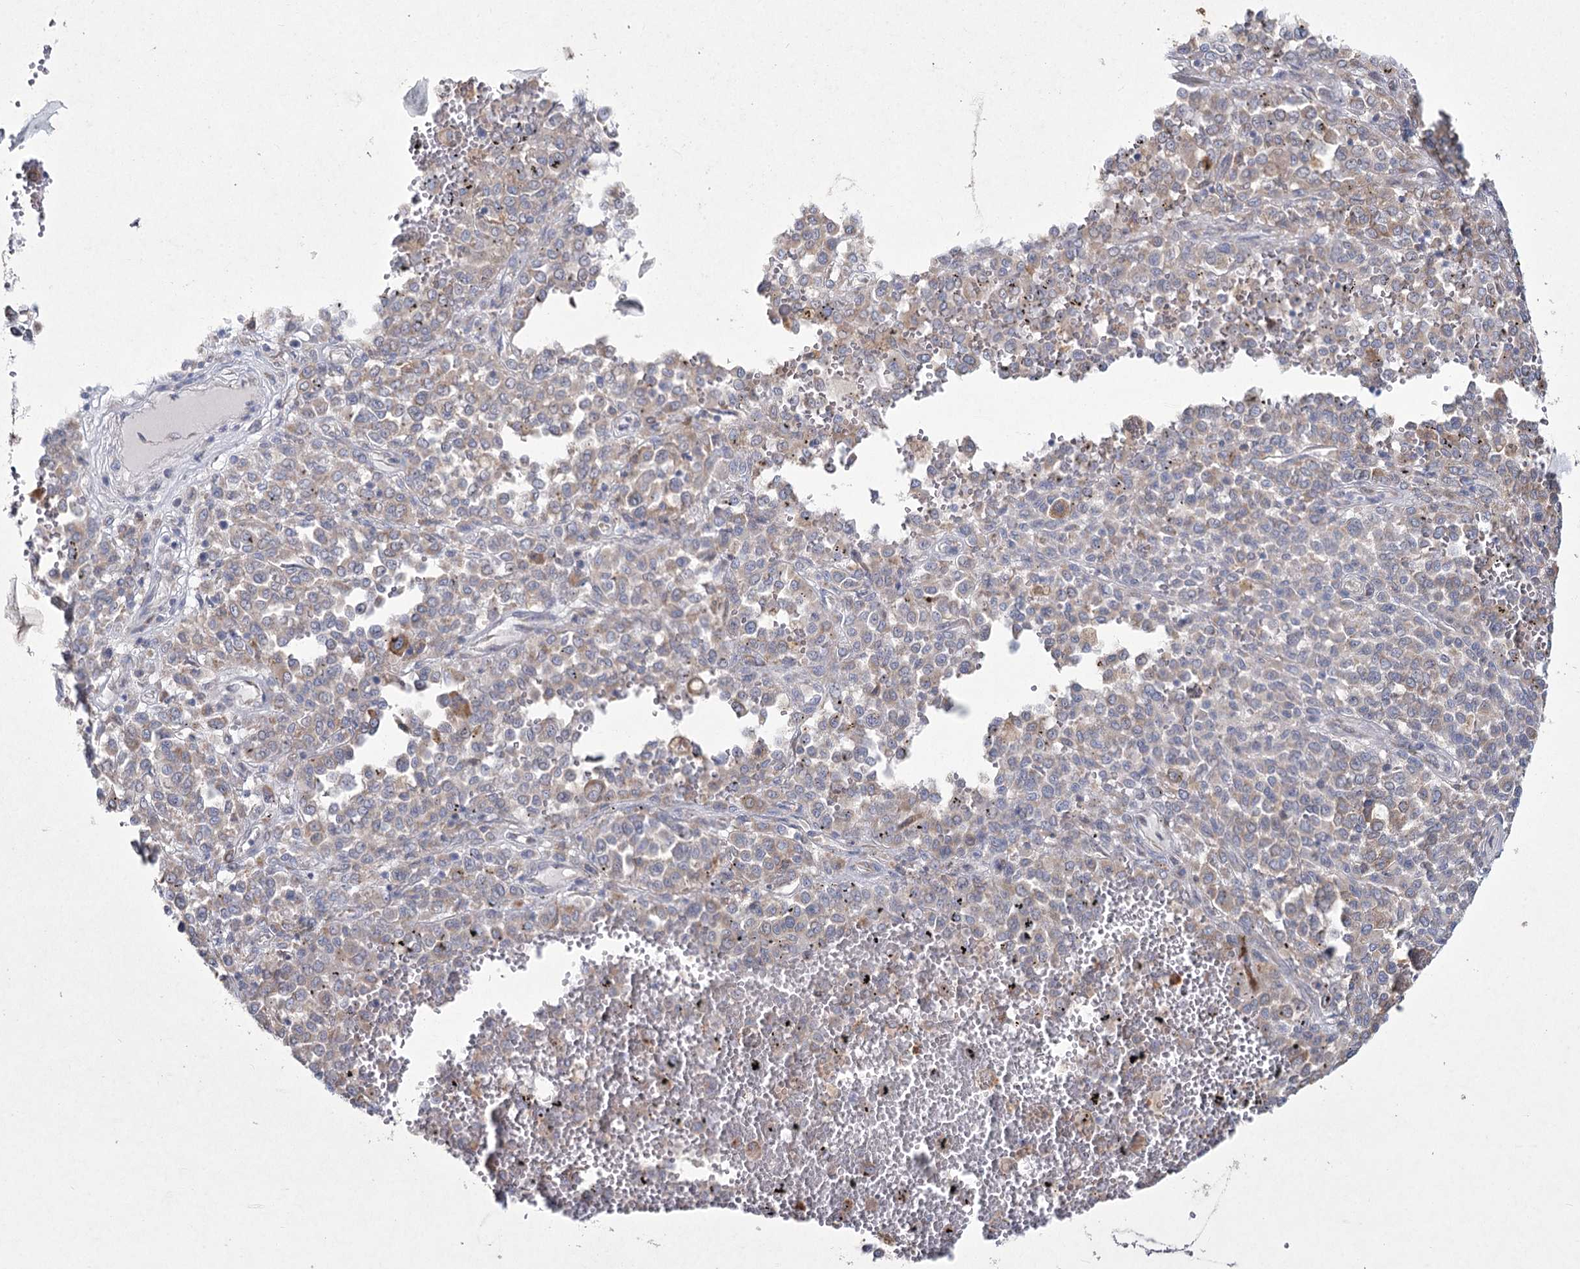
{"staining": {"intensity": "weak", "quantity": "<25%", "location": "cytoplasmic/membranous"}, "tissue": "melanoma", "cell_type": "Tumor cells", "image_type": "cancer", "snomed": [{"axis": "morphology", "description": "Malignant melanoma, Metastatic site"}, {"axis": "topography", "description": "Pancreas"}], "caption": "A high-resolution micrograph shows IHC staining of malignant melanoma (metastatic site), which exhibits no significant positivity in tumor cells. (DAB (3,3'-diaminobenzidine) IHC visualized using brightfield microscopy, high magnification).", "gene": "NIPAL4", "patient": {"sex": "female", "age": 30}}